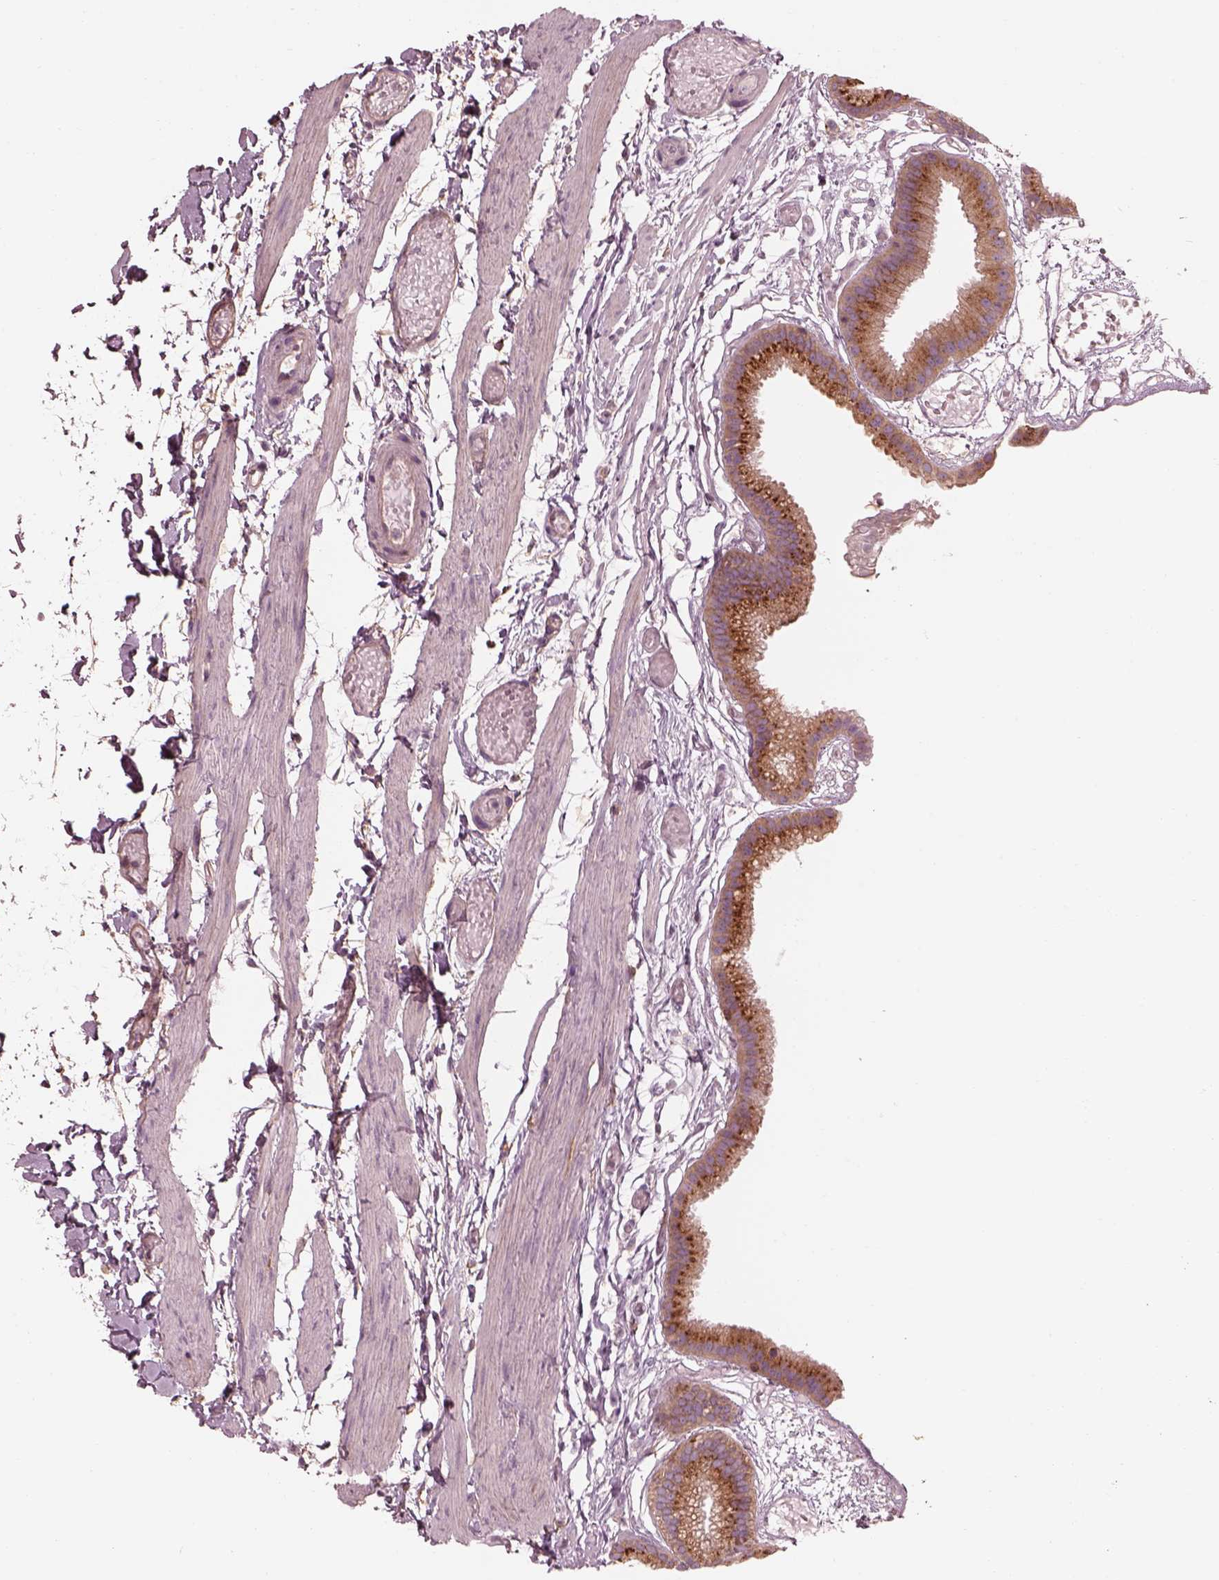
{"staining": {"intensity": "moderate", "quantity": "25%-75%", "location": "cytoplasmic/membranous"}, "tissue": "gallbladder", "cell_type": "Glandular cells", "image_type": "normal", "snomed": [{"axis": "morphology", "description": "Normal tissue, NOS"}, {"axis": "topography", "description": "Gallbladder"}], "caption": "Human gallbladder stained for a protein (brown) exhibits moderate cytoplasmic/membranous positive staining in approximately 25%-75% of glandular cells.", "gene": "ELAPOR1", "patient": {"sex": "female", "age": 45}}